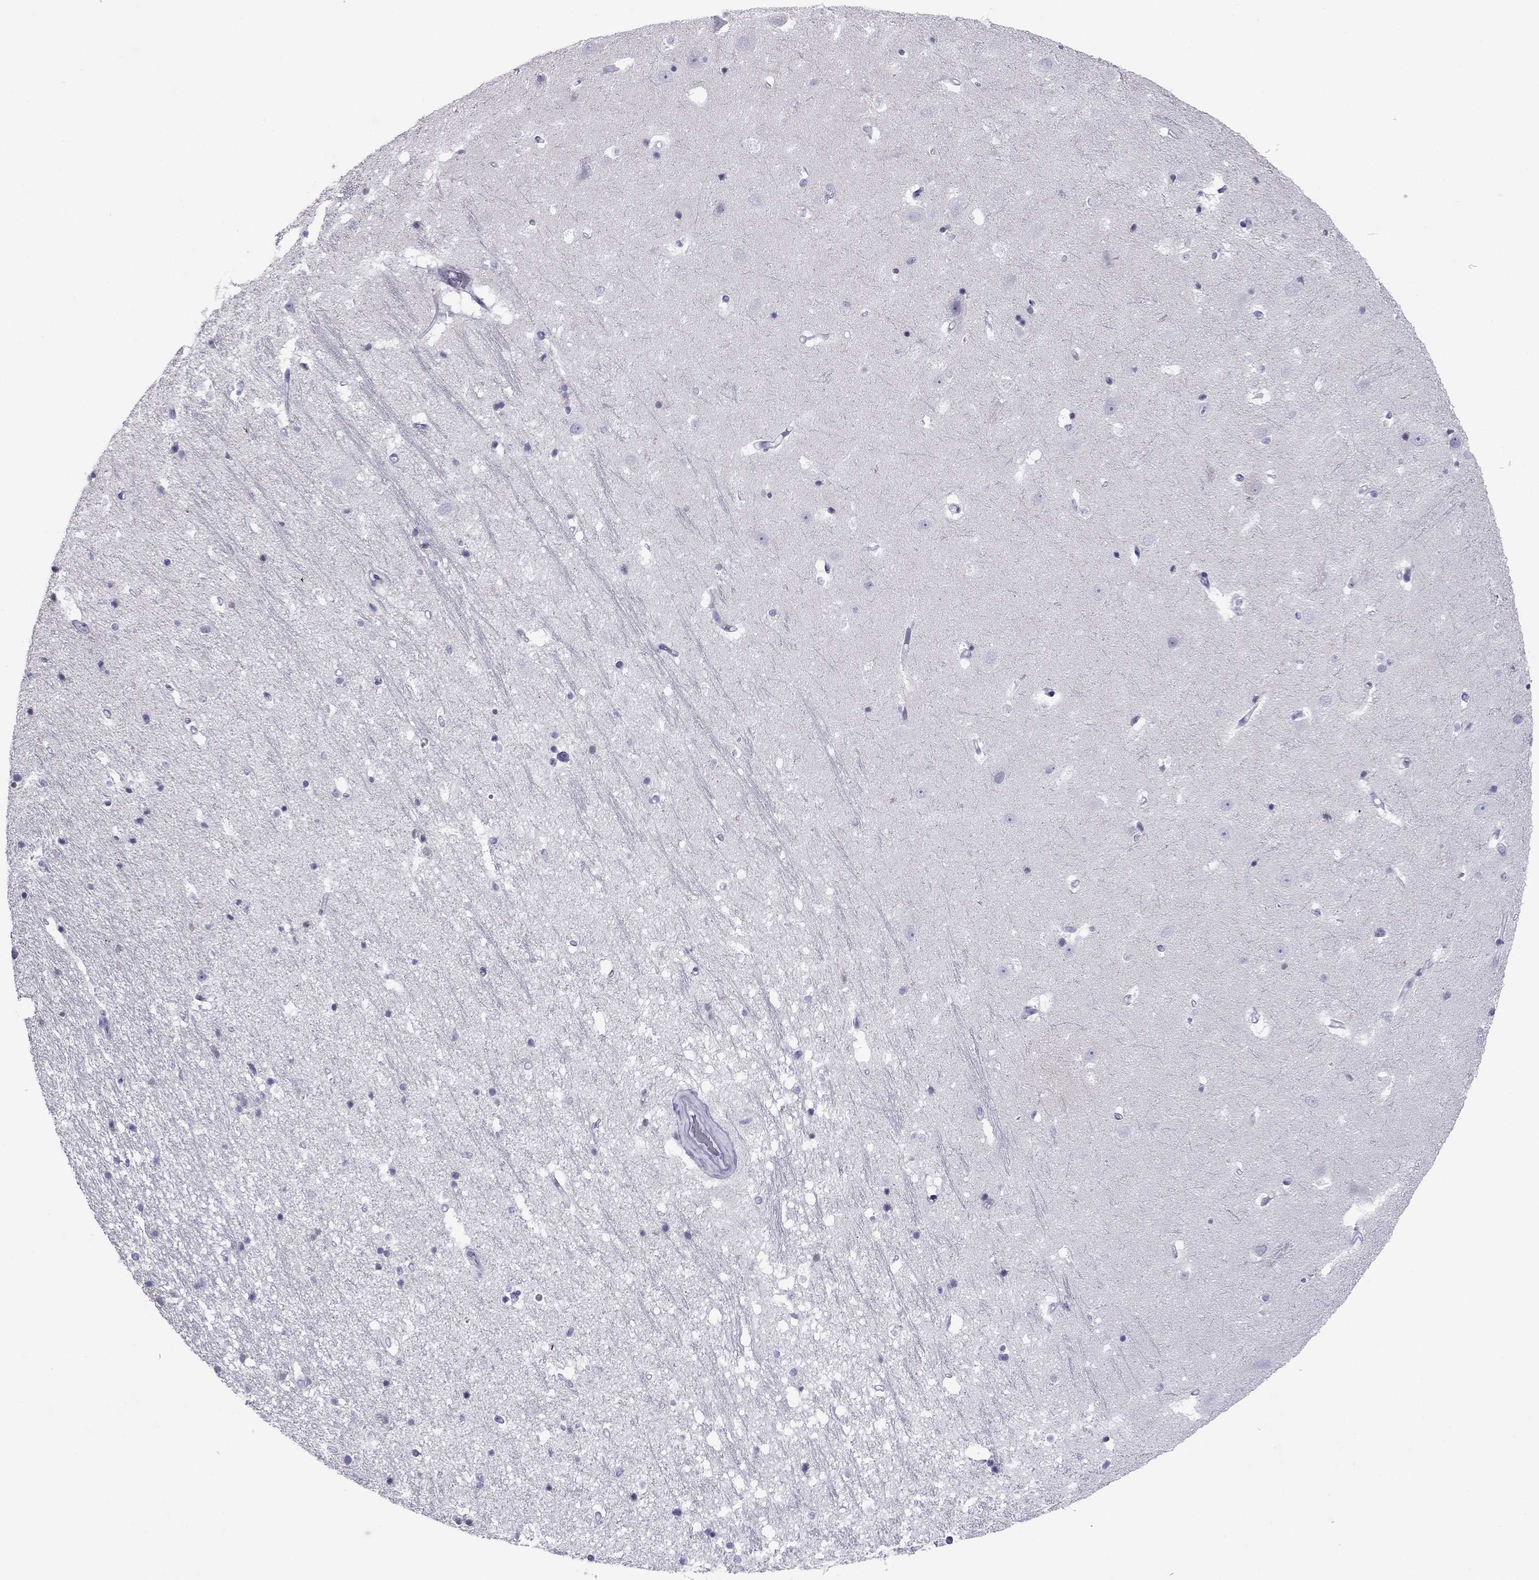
{"staining": {"intensity": "negative", "quantity": "none", "location": "none"}, "tissue": "hippocampus", "cell_type": "Glial cells", "image_type": "normal", "snomed": [{"axis": "morphology", "description": "Normal tissue, NOS"}, {"axis": "topography", "description": "Hippocampus"}], "caption": "The image exhibits no significant positivity in glial cells of hippocampus.", "gene": "MAEL", "patient": {"sex": "male", "age": 44}}